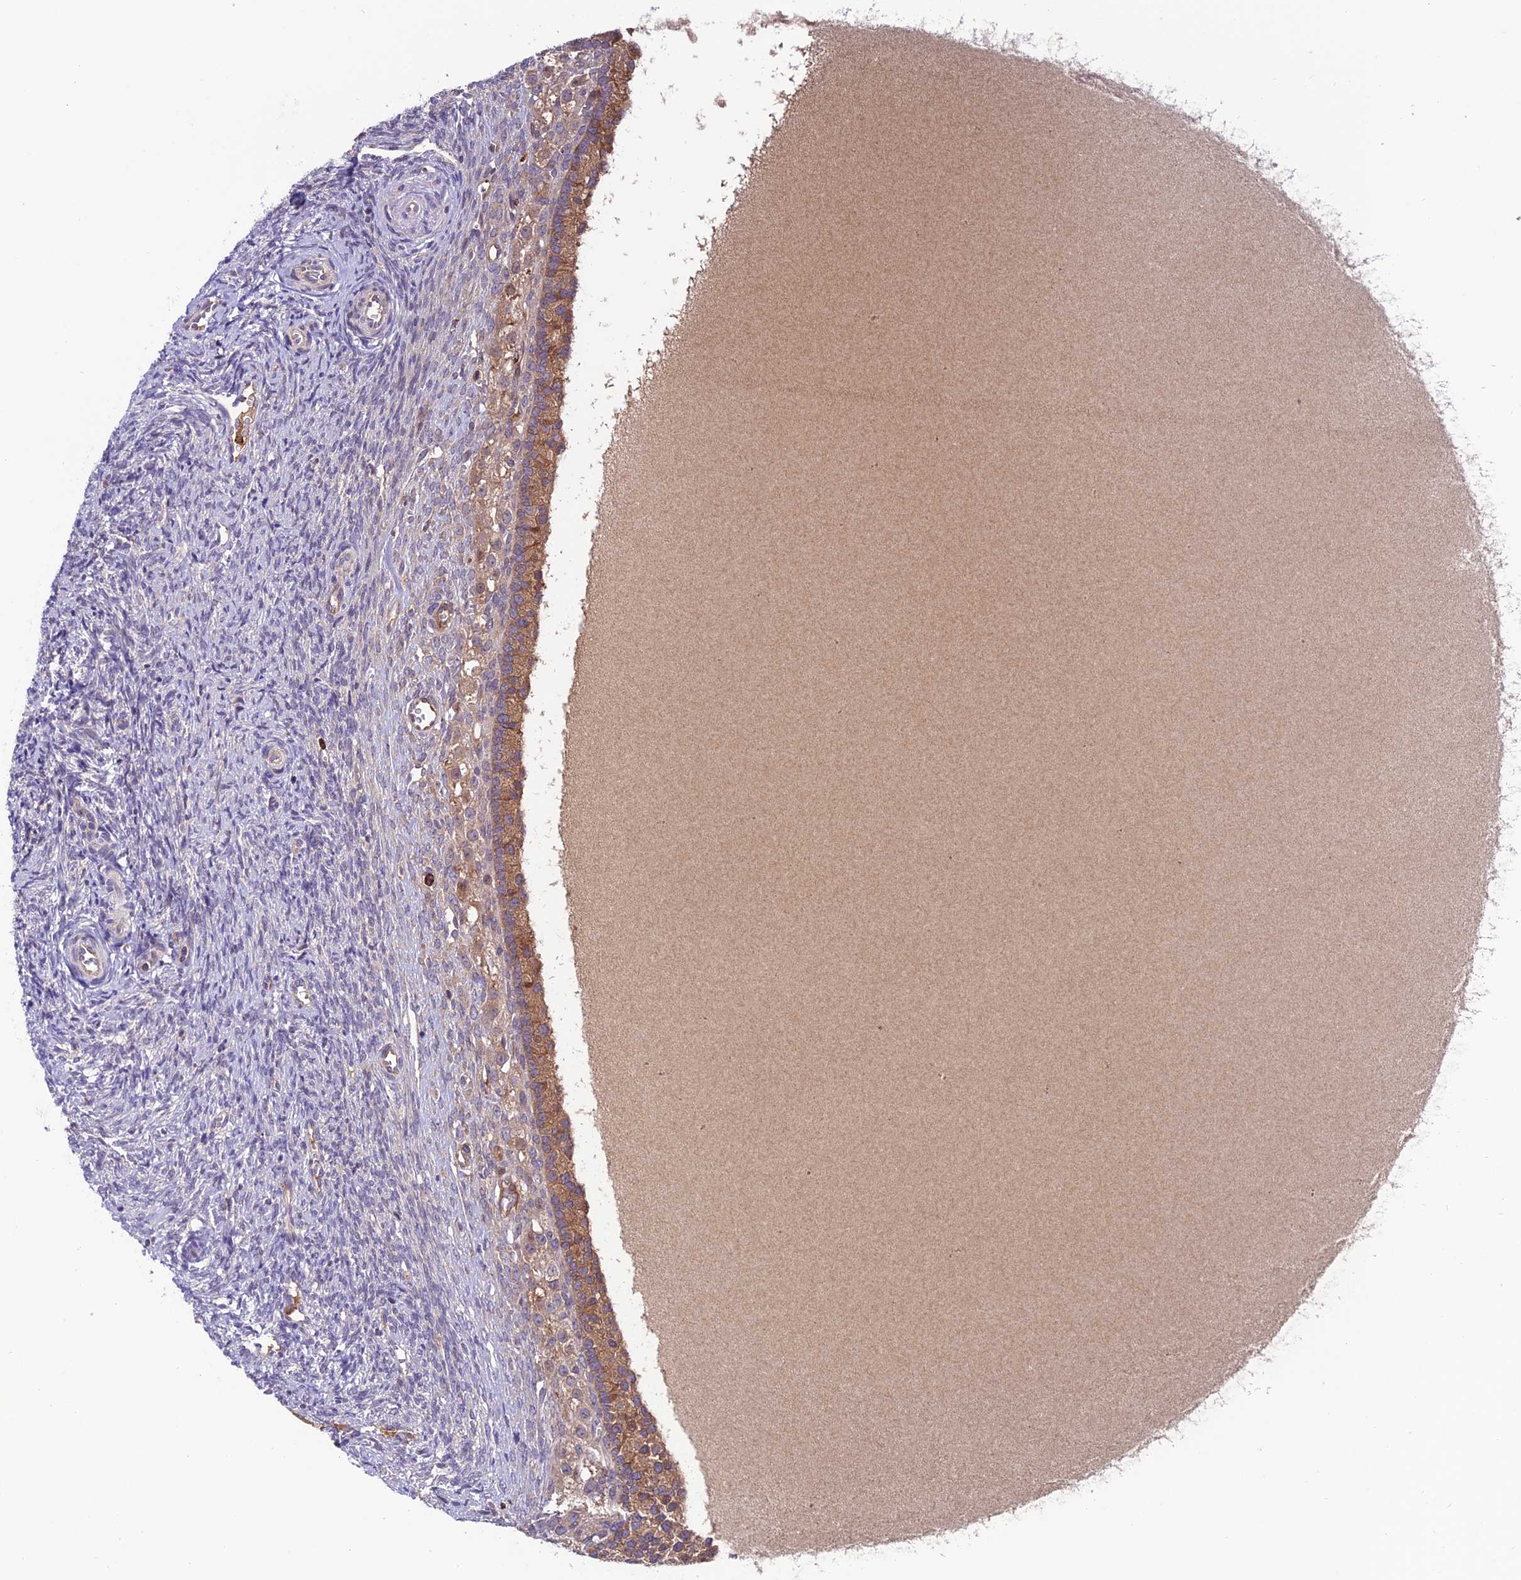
{"staining": {"intensity": "negative", "quantity": "none", "location": "none"}, "tissue": "ovary", "cell_type": "Ovarian stroma cells", "image_type": "normal", "snomed": [{"axis": "morphology", "description": "Normal tissue, NOS"}, {"axis": "topography", "description": "Ovary"}], "caption": "Immunohistochemical staining of benign human ovary reveals no significant expression in ovarian stroma cells.", "gene": "ARHGEF18", "patient": {"sex": "female", "age": 41}}